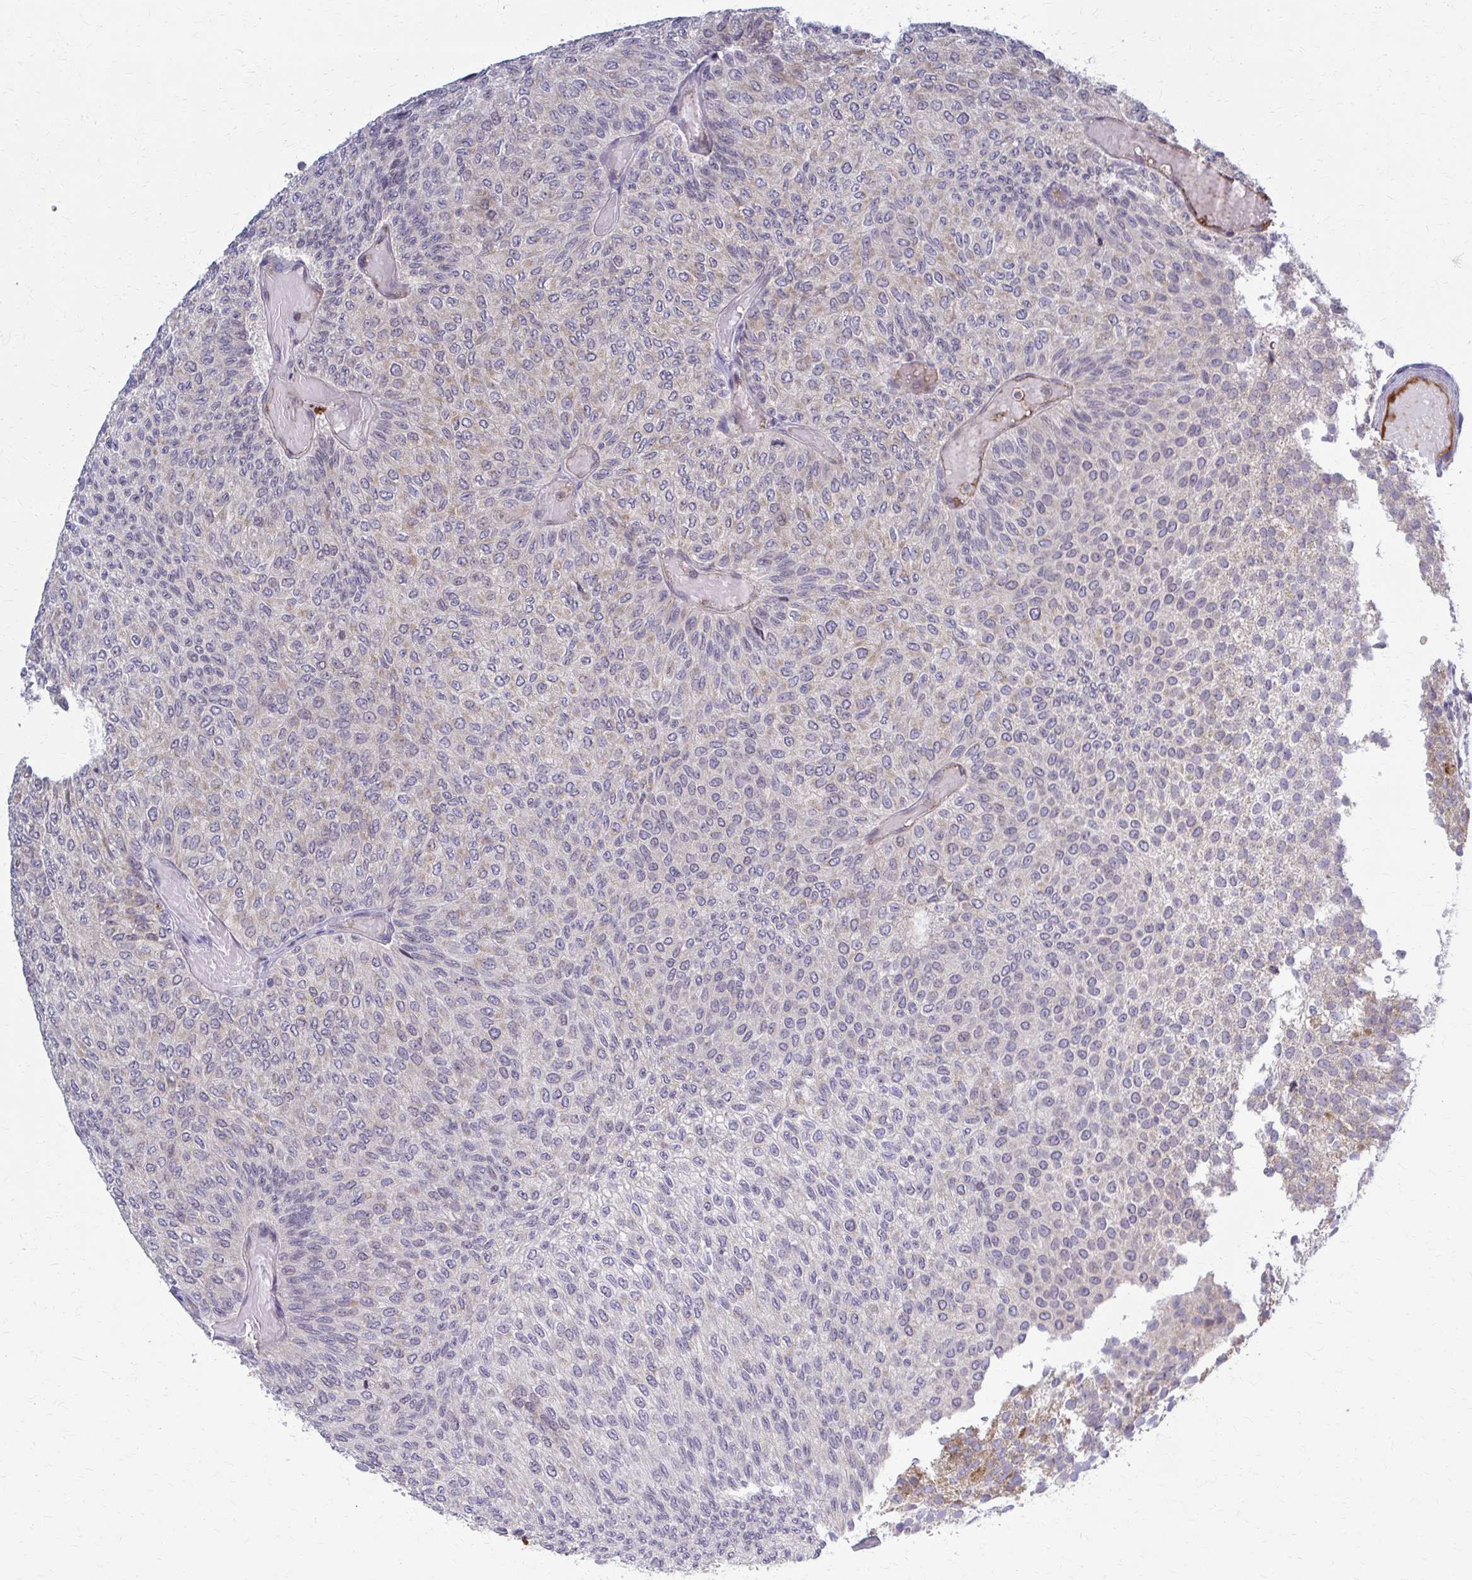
{"staining": {"intensity": "negative", "quantity": "none", "location": "none"}, "tissue": "urothelial cancer", "cell_type": "Tumor cells", "image_type": "cancer", "snomed": [{"axis": "morphology", "description": "Urothelial carcinoma, Low grade"}, {"axis": "topography", "description": "Urinary bladder"}], "caption": "High magnification brightfield microscopy of low-grade urothelial carcinoma stained with DAB (brown) and counterstained with hematoxylin (blue): tumor cells show no significant positivity.", "gene": "MCRIP2", "patient": {"sex": "male", "age": 78}}